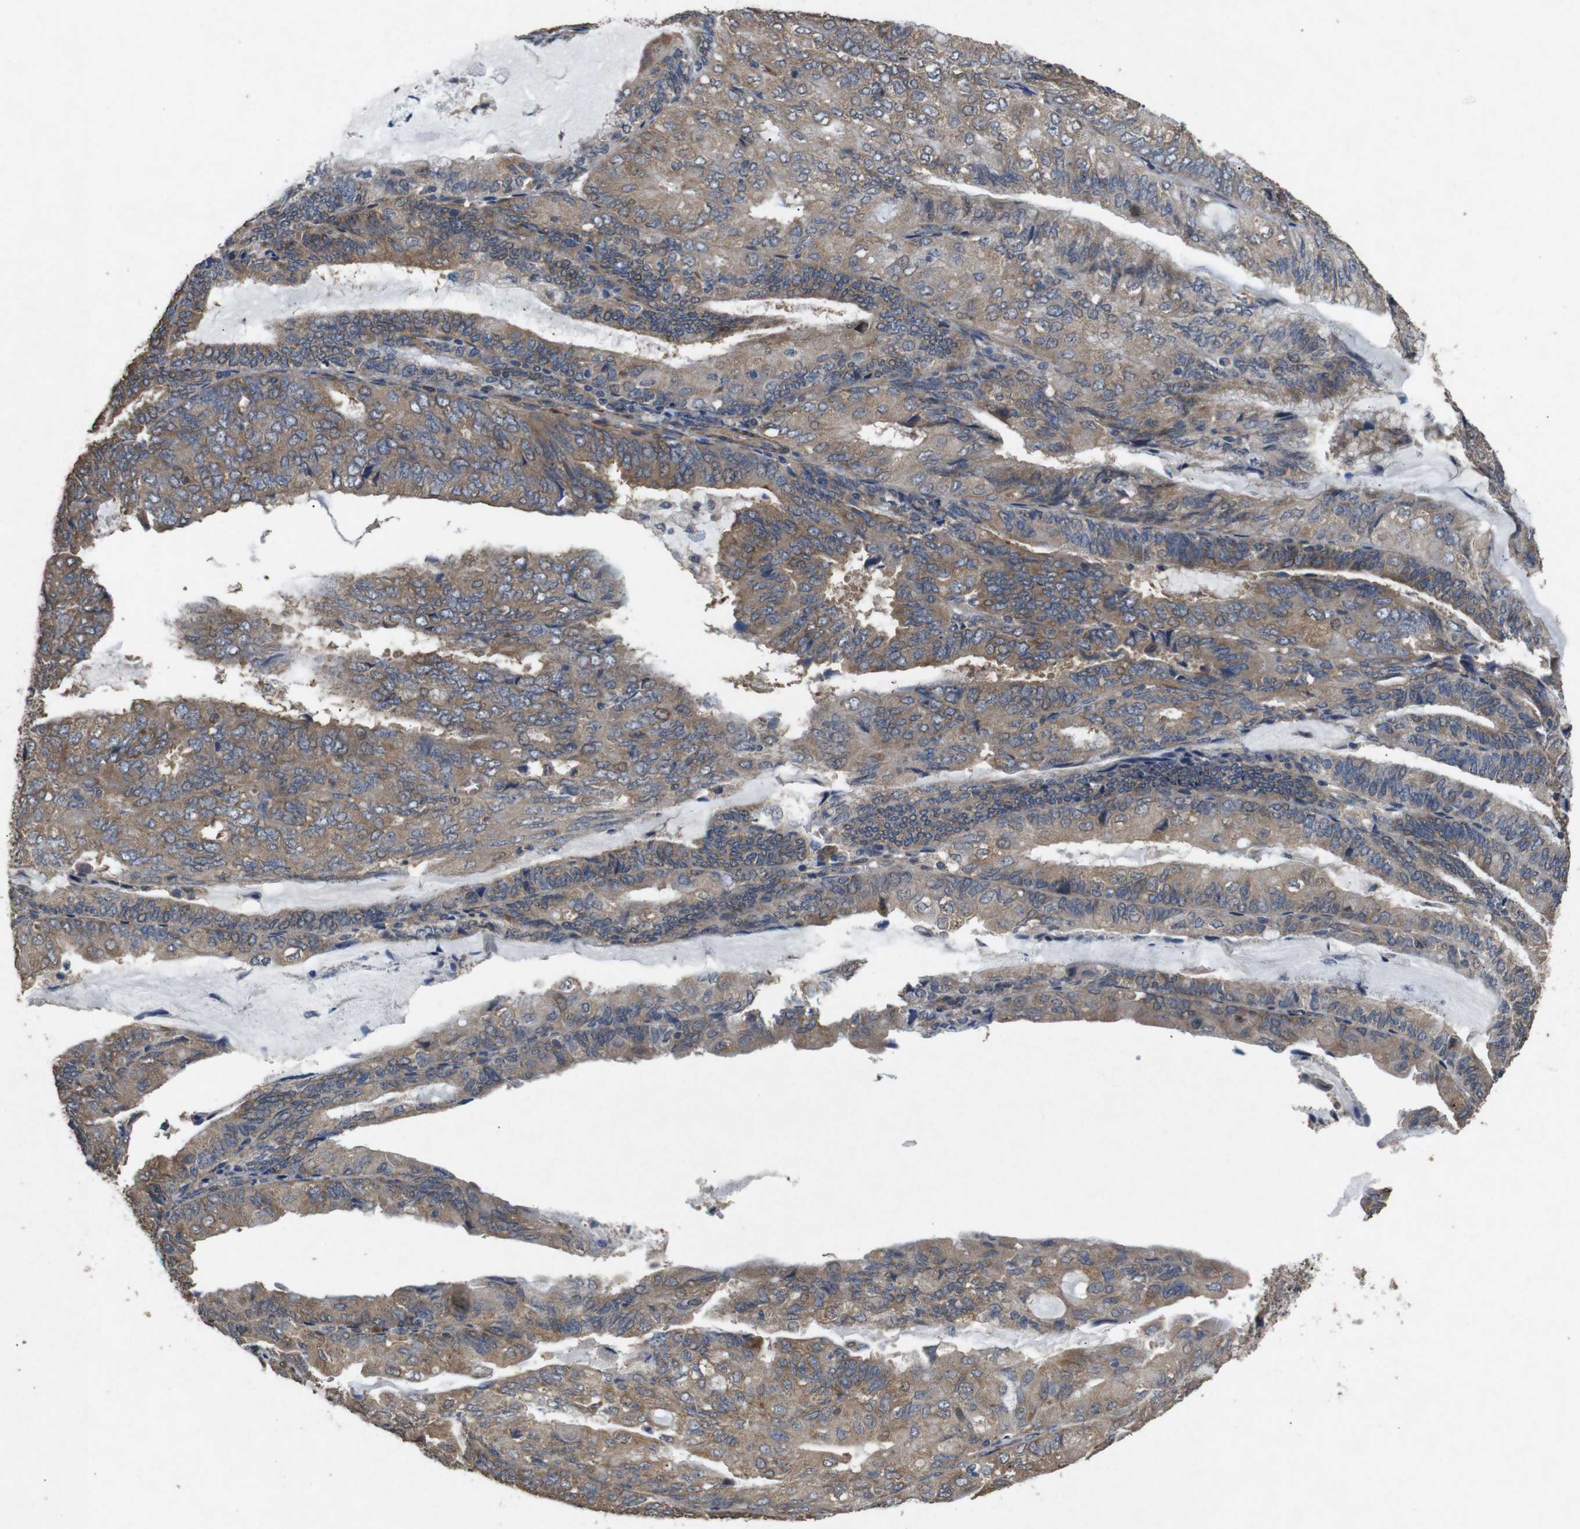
{"staining": {"intensity": "moderate", "quantity": ">75%", "location": "cytoplasmic/membranous"}, "tissue": "endometrial cancer", "cell_type": "Tumor cells", "image_type": "cancer", "snomed": [{"axis": "morphology", "description": "Adenocarcinoma, NOS"}, {"axis": "topography", "description": "Endometrium"}], "caption": "Immunohistochemical staining of human endometrial cancer (adenocarcinoma) displays moderate cytoplasmic/membranous protein expression in approximately >75% of tumor cells.", "gene": "BNIP3", "patient": {"sex": "female", "age": 81}}